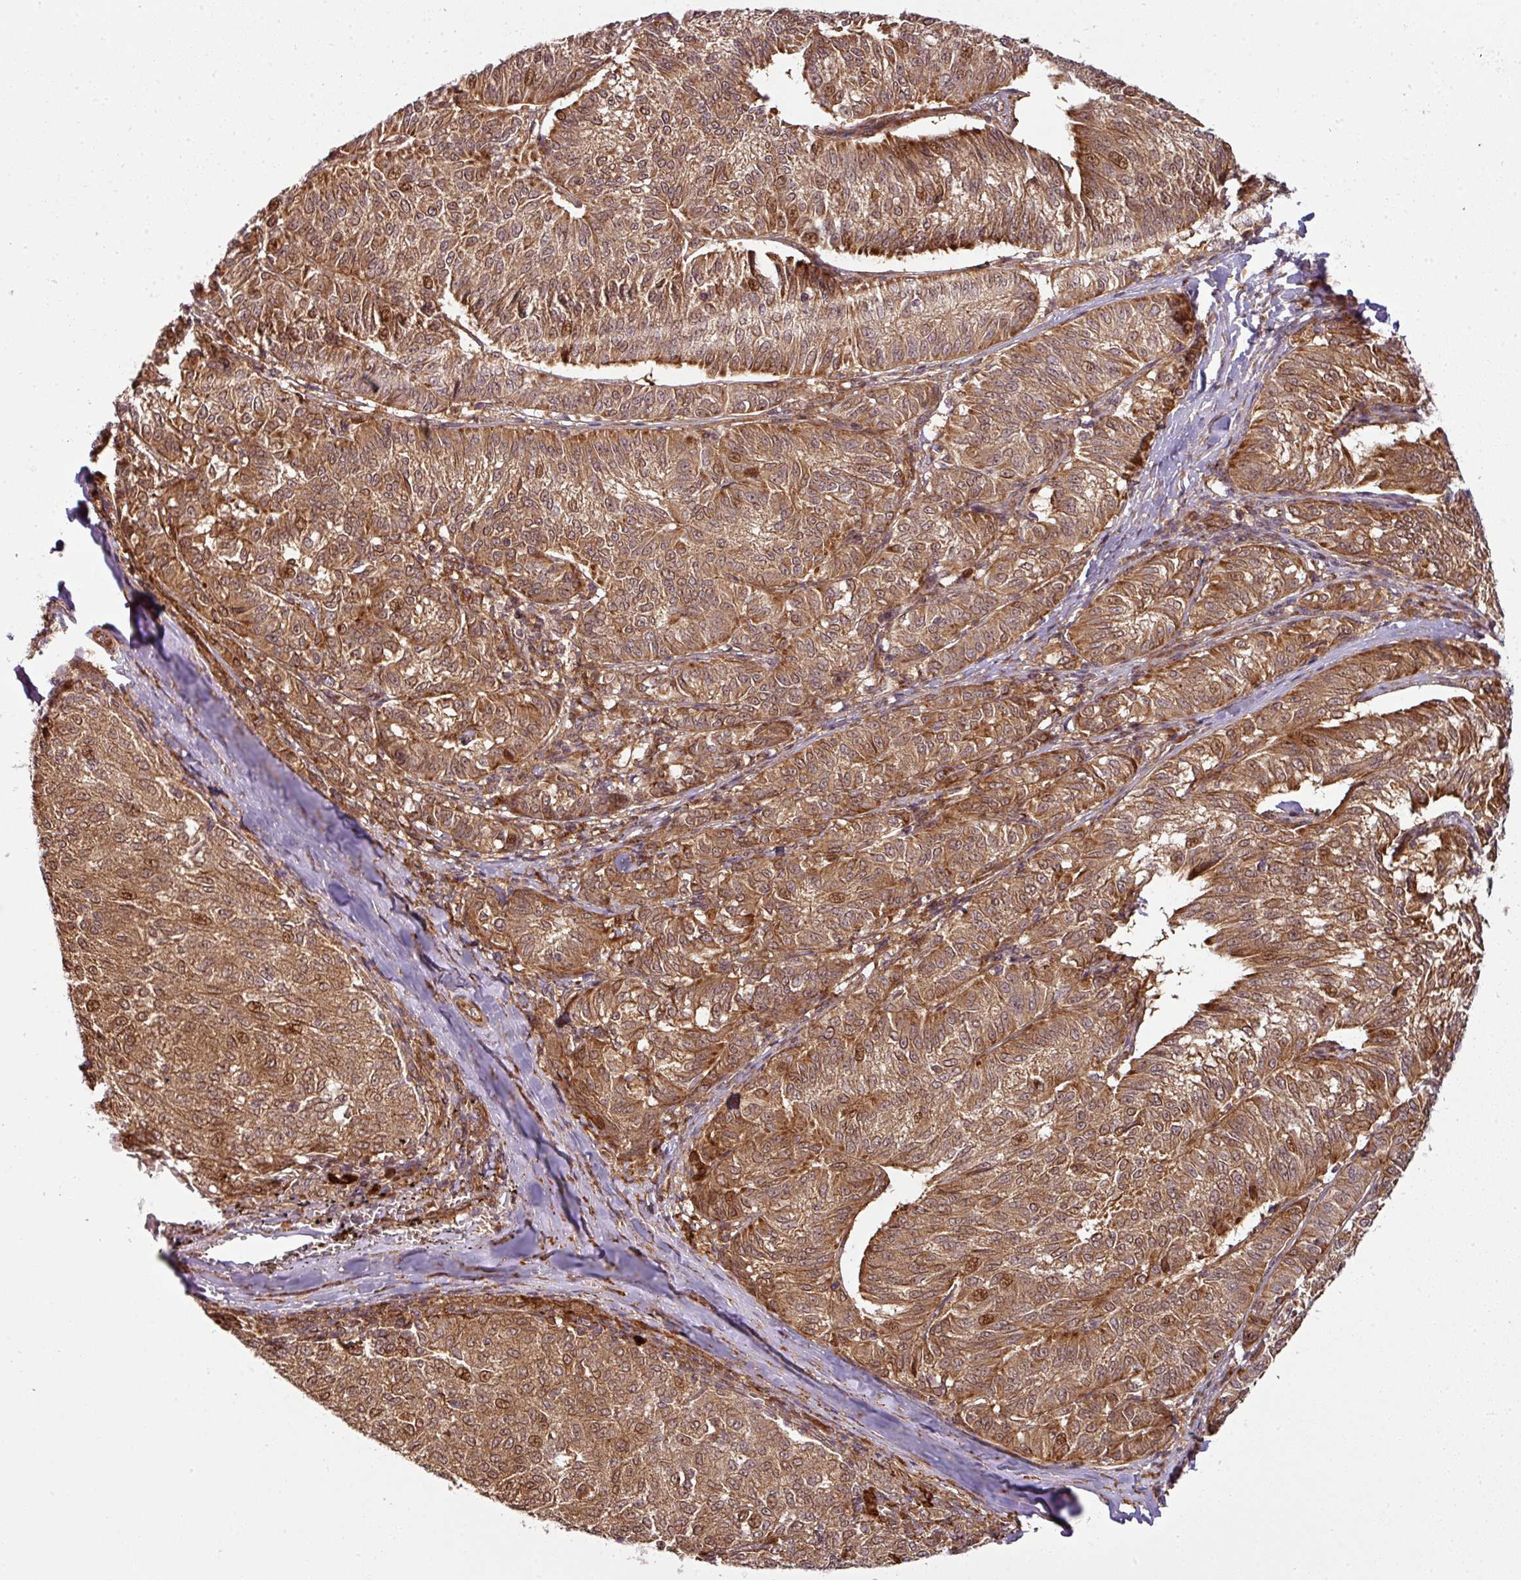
{"staining": {"intensity": "moderate", "quantity": ">75%", "location": "cytoplasmic/membranous,nuclear"}, "tissue": "melanoma", "cell_type": "Tumor cells", "image_type": "cancer", "snomed": [{"axis": "morphology", "description": "Malignant melanoma, NOS"}, {"axis": "topography", "description": "Skin"}], "caption": "Malignant melanoma stained with DAB immunohistochemistry (IHC) demonstrates medium levels of moderate cytoplasmic/membranous and nuclear expression in approximately >75% of tumor cells.", "gene": "ATAT1", "patient": {"sex": "female", "age": 72}}